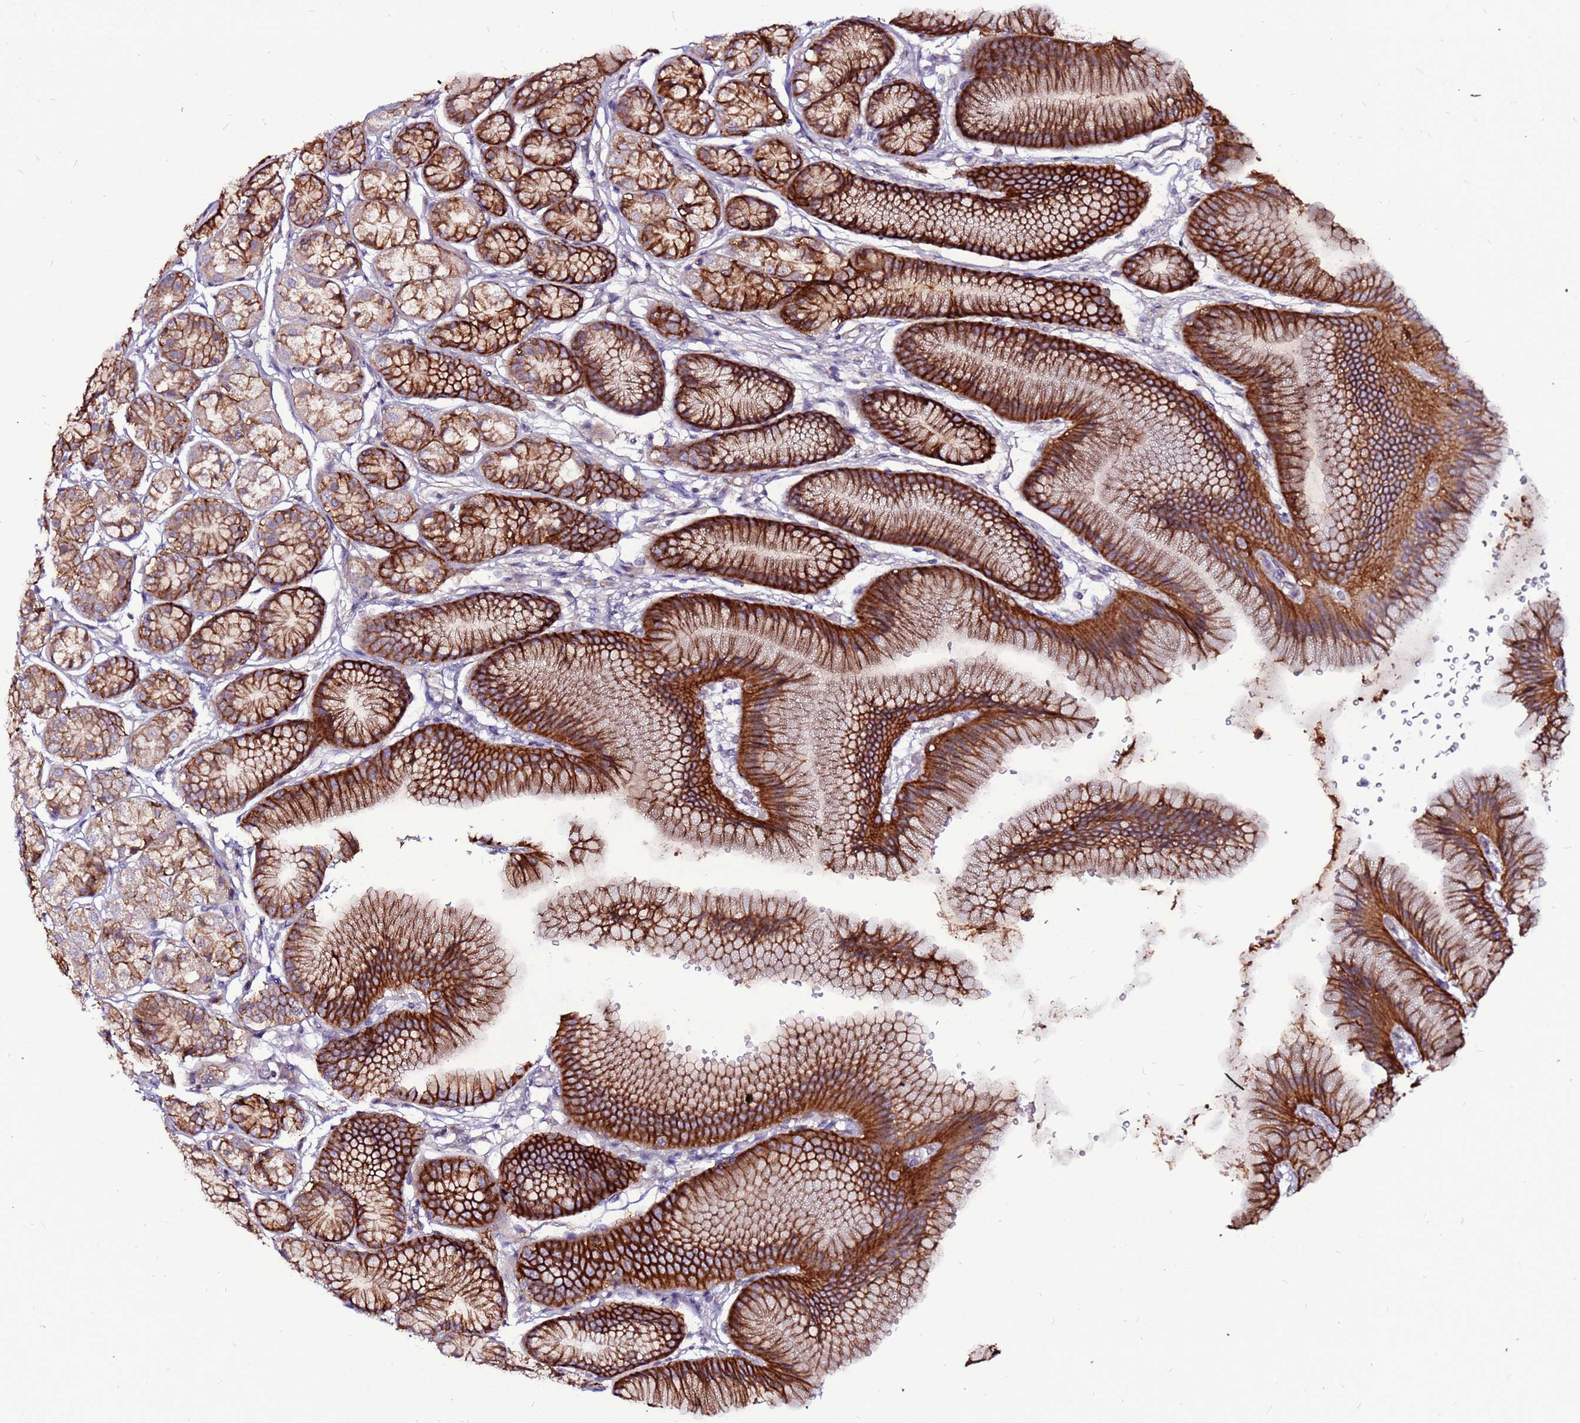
{"staining": {"intensity": "strong", "quantity": ">75%", "location": "cytoplasmic/membranous"}, "tissue": "stomach", "cell_type": "Glandular cells", "image_type": "normal", "snomed": [{"axis": "morphology", "description": "Normal tissue, NOS"}, {"axis": "morphology", "description": "Adenocarcinoma, NOS"}, {"axis": "morphology", "description": "Adenocarcinoma, High grade"}, {"axis": "topography", "description": "Stomach, upper"}, {"axis": "topography", "description": "Stomach"}], "caption": "The image exhibits staining of benign stomach, revealing strong cytoplasmic/membranous protein staining (brown color) within glandular cells.", "gene": "GPN3", "patient": {"sex": "female", "age": 65}}